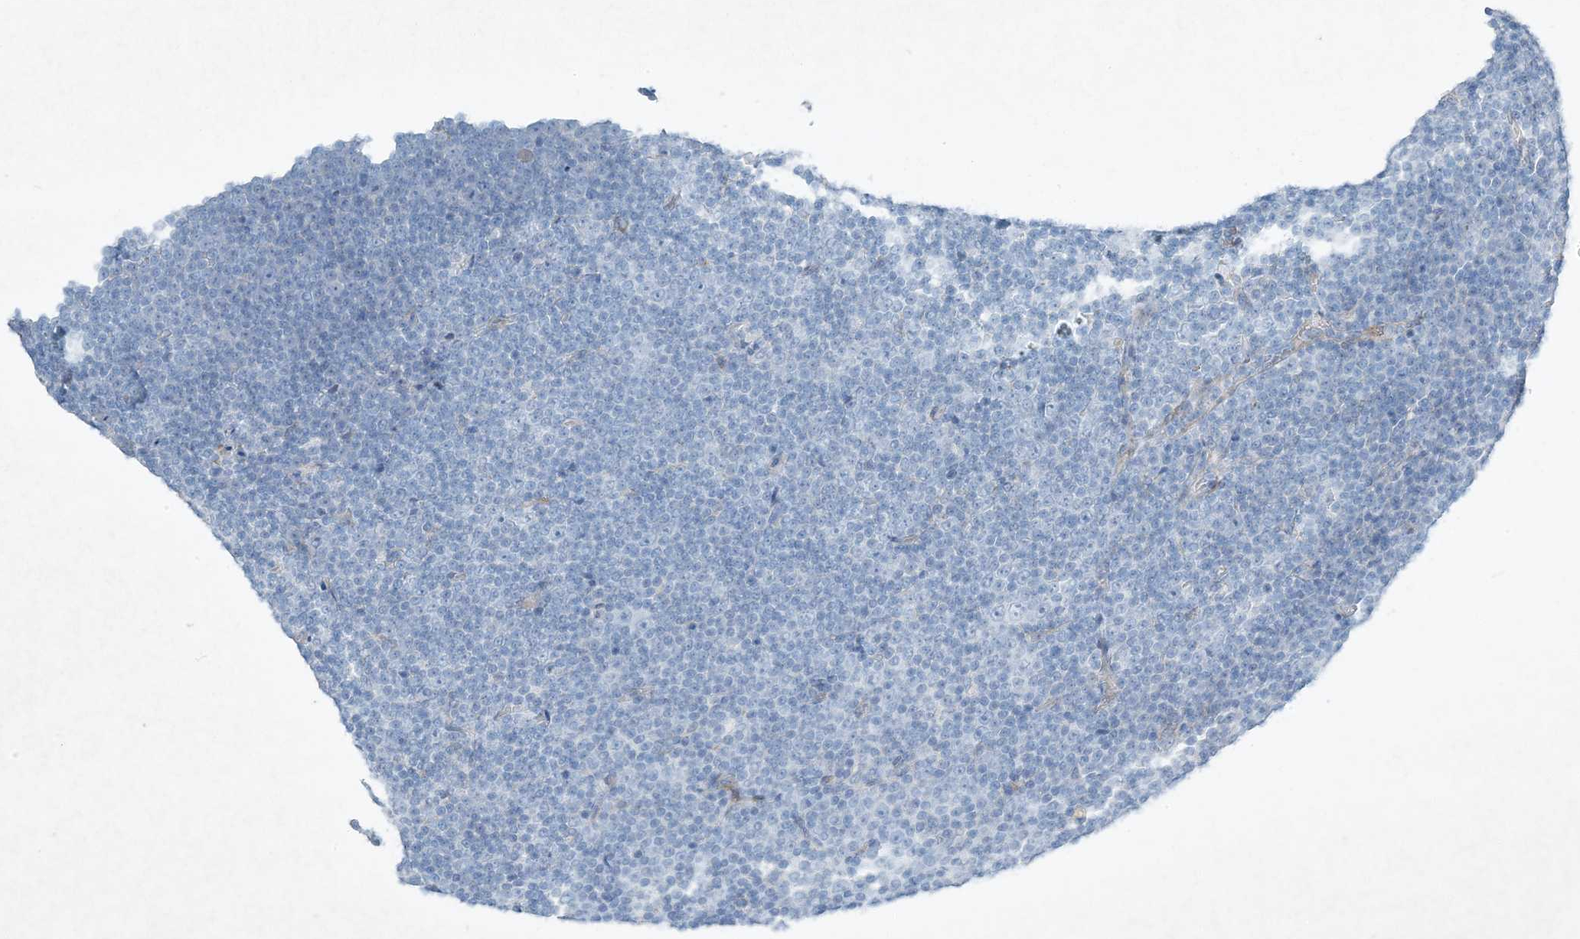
{"staining": {"intensity": "negative", "quantity": "none", "location": "none"}, "tissue": "lymphoma", "cell_type": "Tumor cells", "image_type": "cancer", "snomed": [{"axis": "morphology", "description": "Malignant lymphoma, non-Hodgkin's type, Low grade"}, {"axis": "topography", "description": "Lymph node"}], "caption": "Immunohistochemical staining of low-grade malignant lymphoma, non-Hodgkin's type reveals no significant expression in tumor cells.", "gene": "PGM5", "patient": {"sex": "female", "age": 67}}